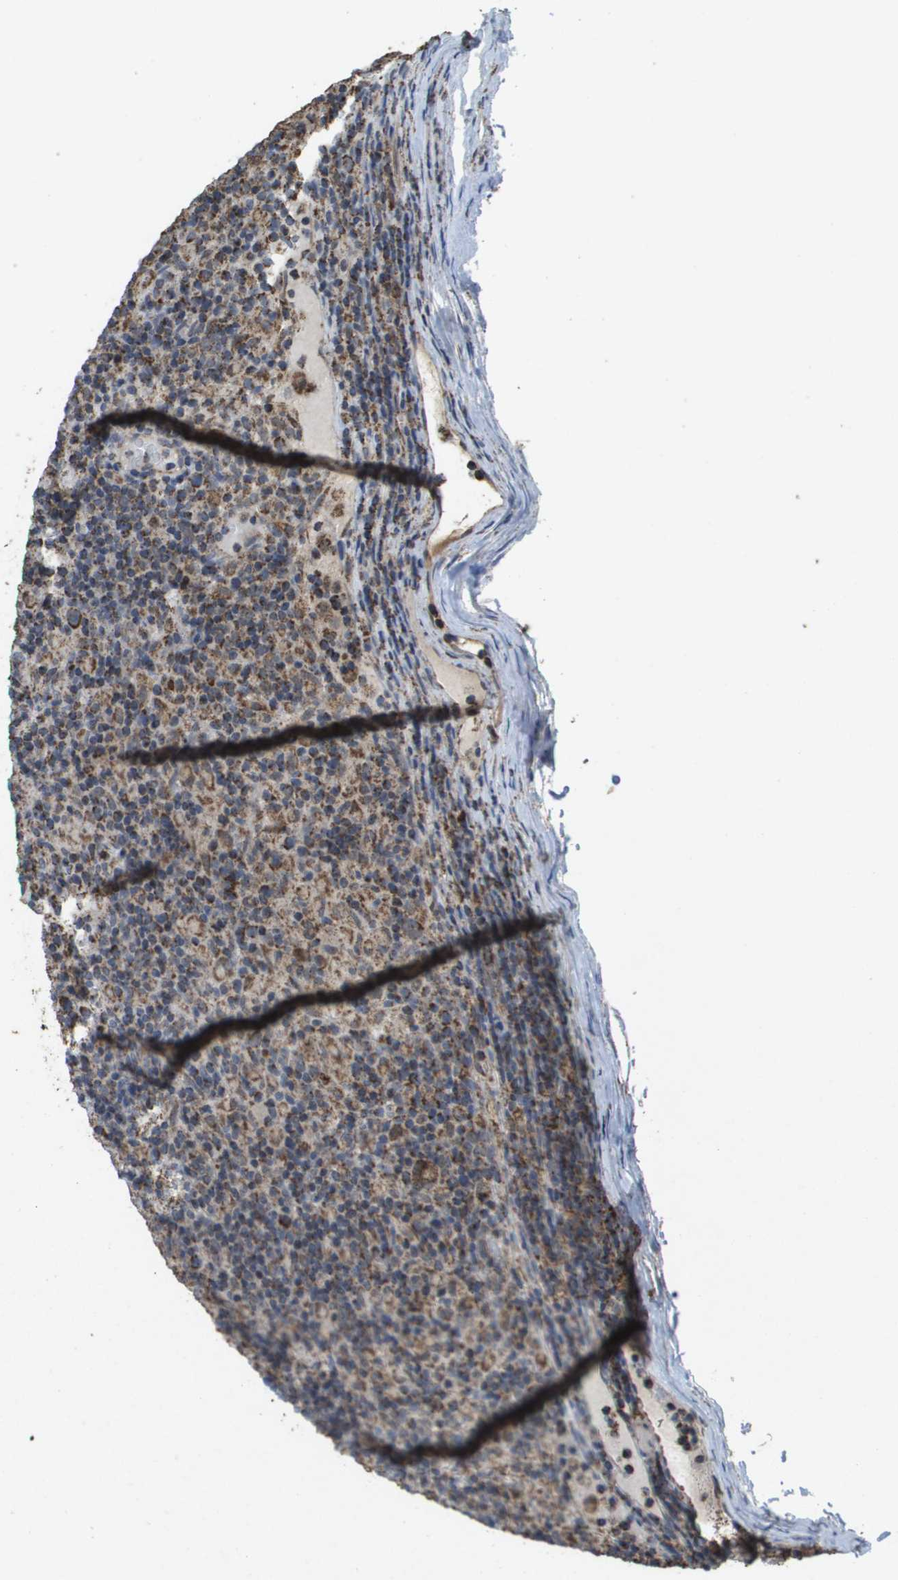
{"staining": {"intensity": "strong", "quantity": ">75%", "location": "cytoplasmic/membranous"}, "tissue": "lymphoma", "cell_type": "Tumor cells", "image_type": "cancer", "snomed": [{"axis": "morphology", "description": "Hodgkin's disease, NOS"}, {"axis": "topography", "description": "Lymph node"}], "caption": "Hodgkin's disease stained with a brown dye exhibits strong cytoplasmic/membranous positive positivity in approximately >75% of tumor cells.", "gene": "HSPE1", "patient": {"sex": "male", "age": 70}}